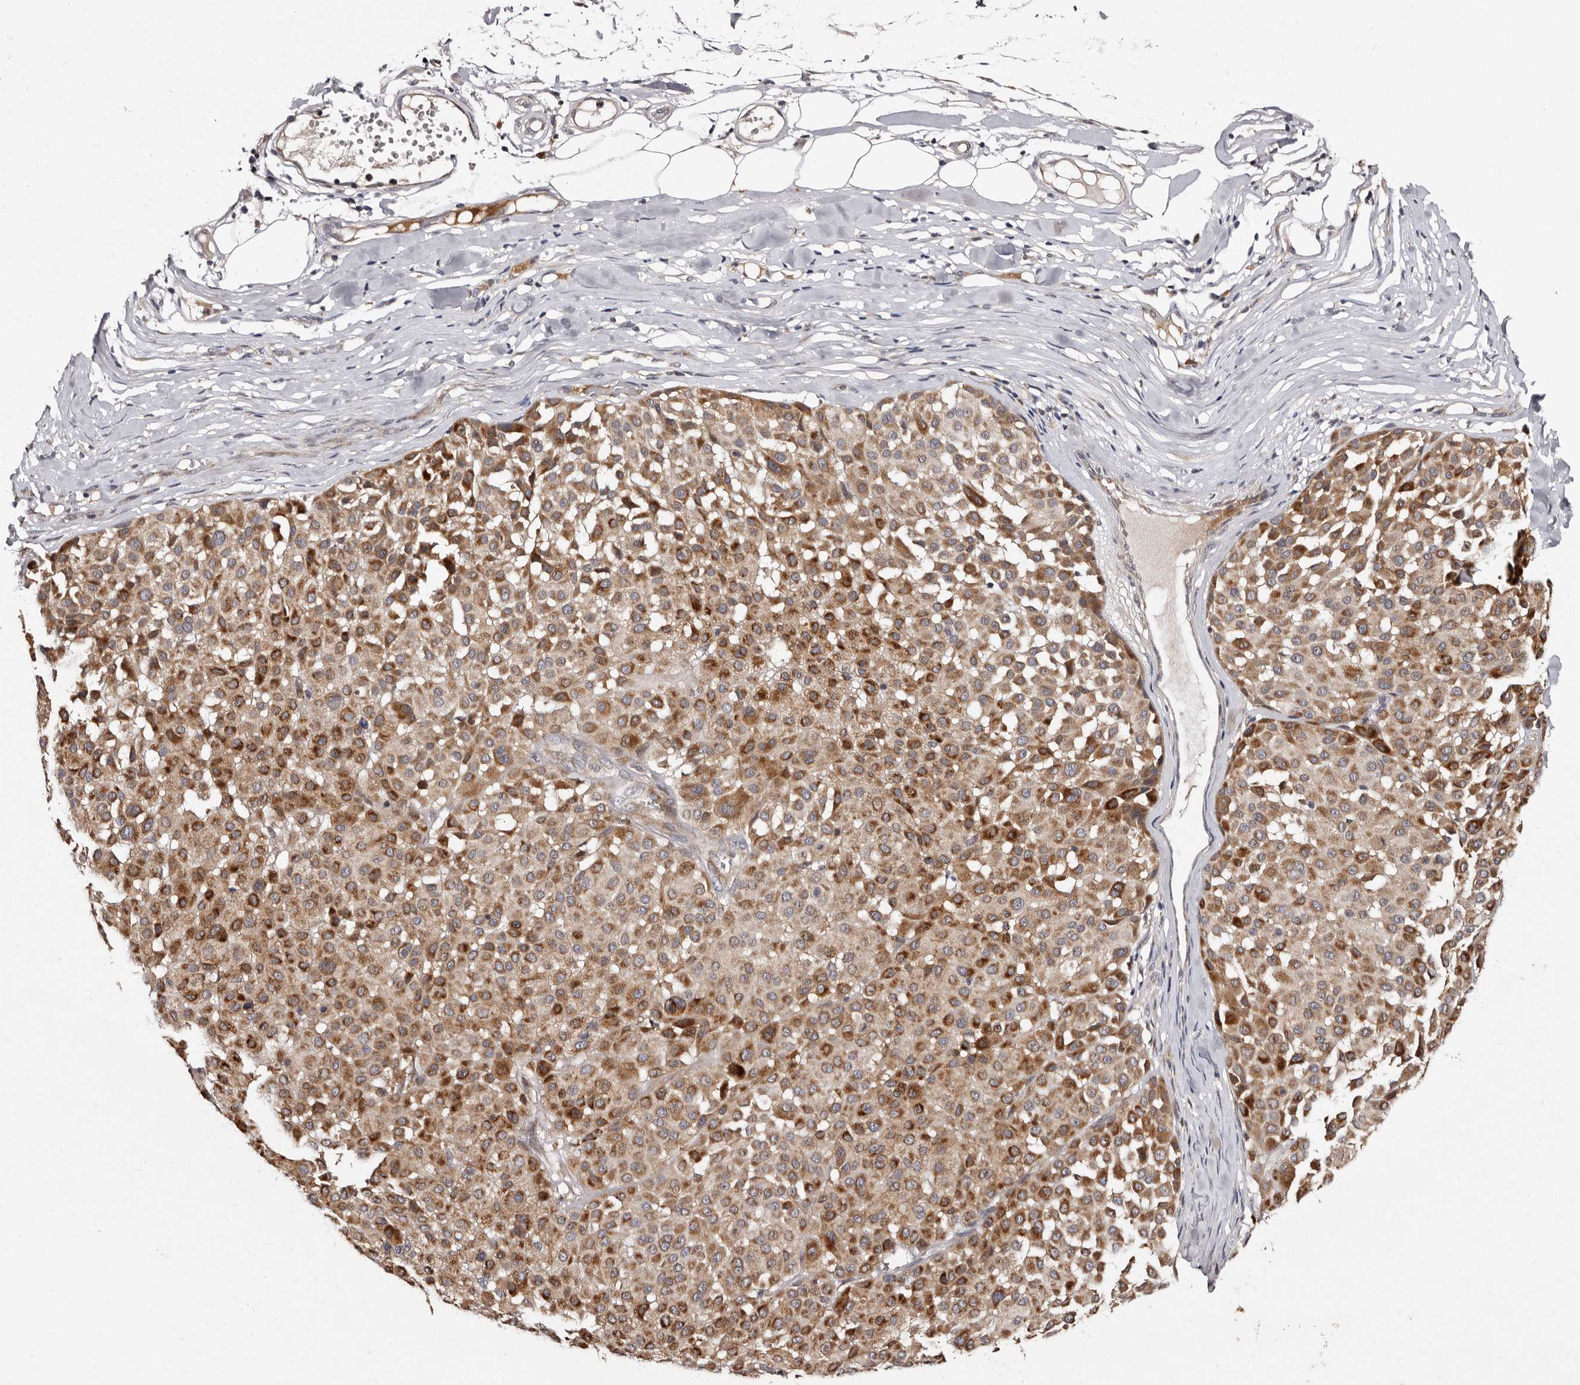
{"staining": {"intensity": "moderate", "quantity": ">75%", "location": "cytoplasmic/membranous"}, "tissue": "melanoma", "cell_type": "Tumor cells", "image_type": "cancer", "snomed": [{"axis": "morphology", "description": "Malignant melanoma, Metastatic site"}, {"axis": "topography", "description": "Soft tissue"}], "caption": "A high-resolution micrograph shows immunohistochemistry staining of melanoma, which exhibits moderate cytoplasmic/membranous expression in approximately >75% of tumor cells. Using DAB (brown) and hematoxylin (blue) stains, captured at high magnification using brightfield microscopy.", "gene": "DNPH1", "patient": {"sex": "male", "age": 41}}